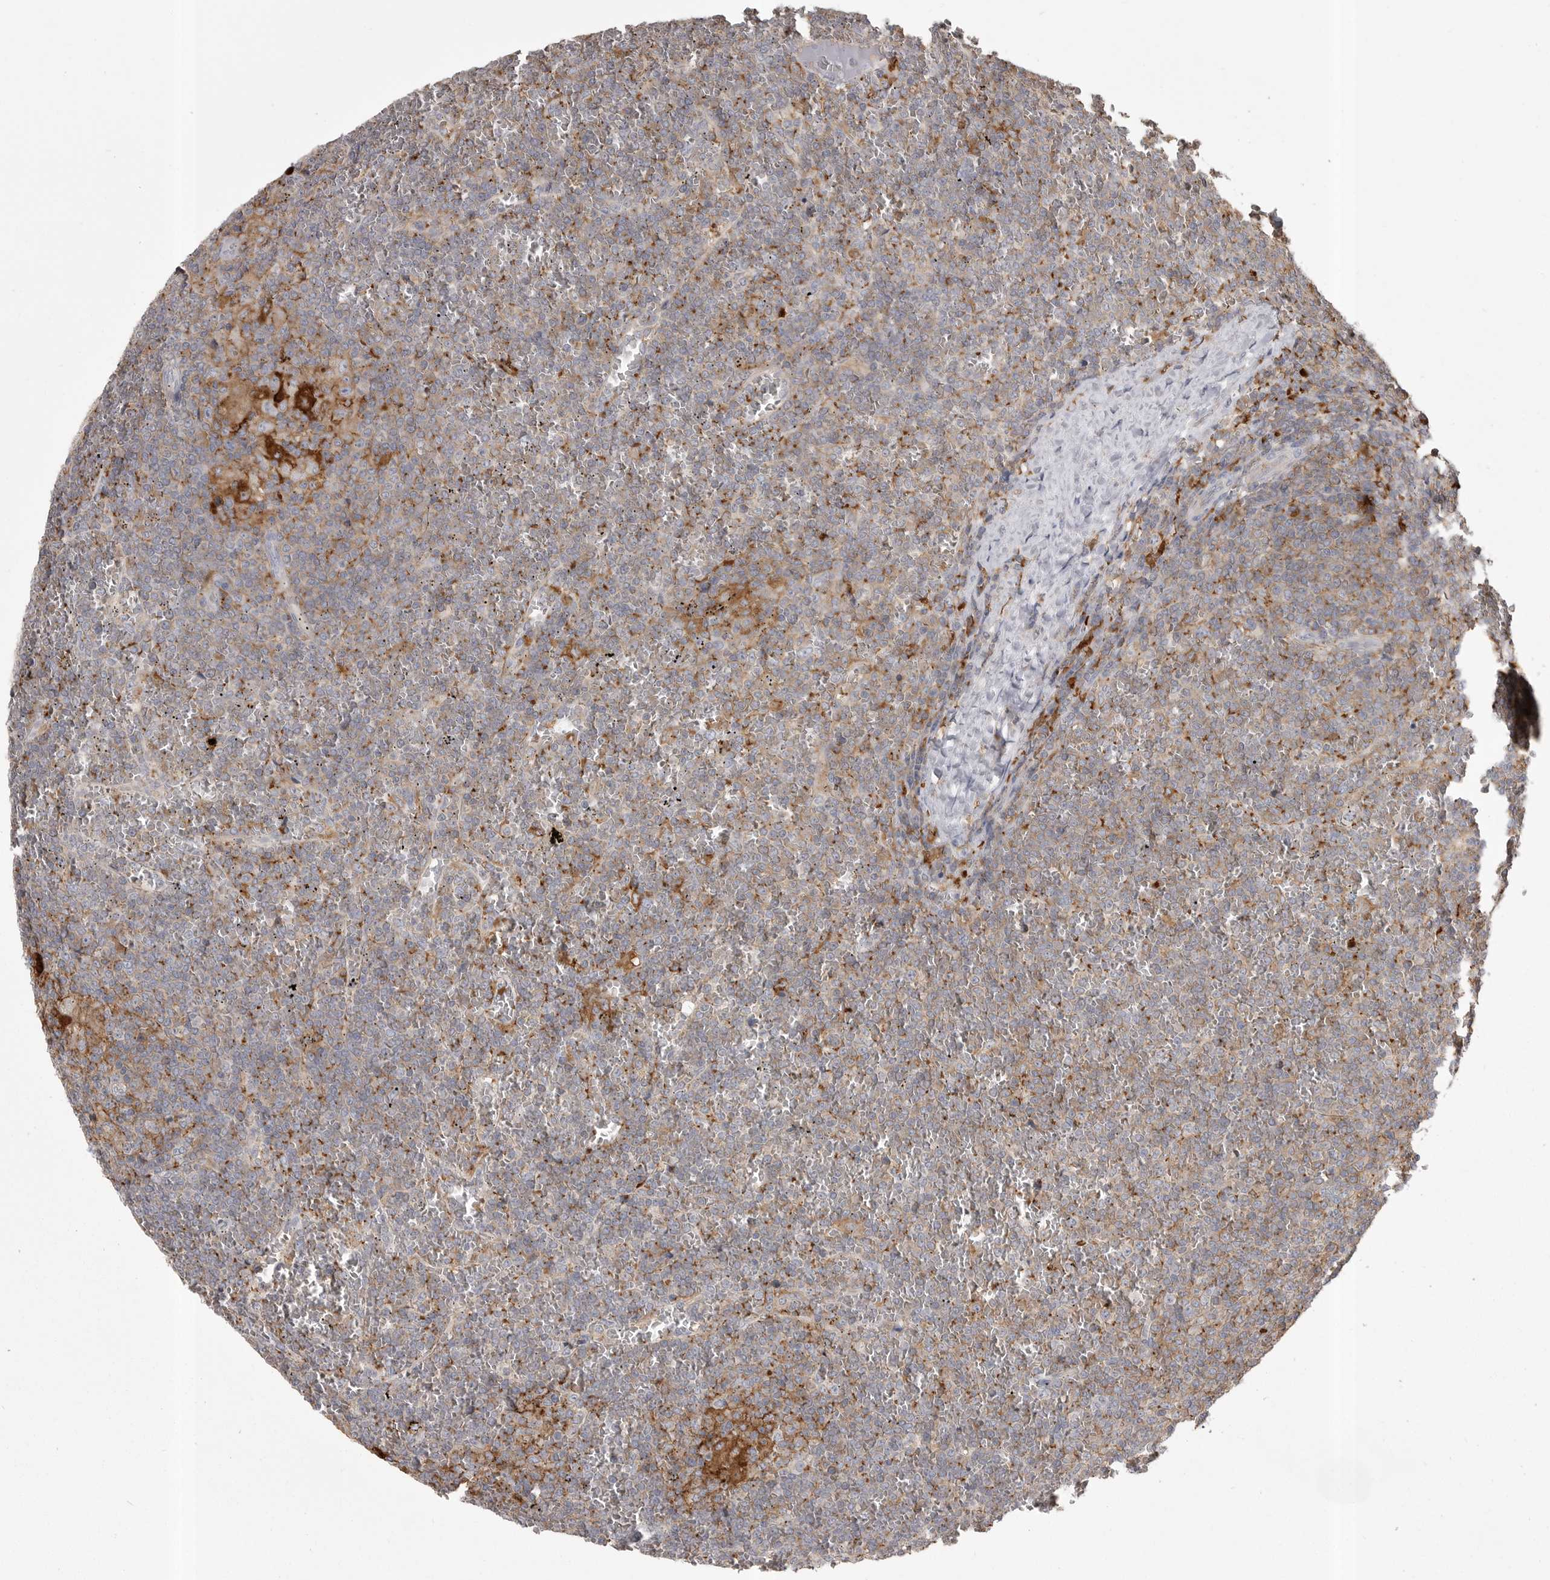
{"staining": {"intensity": "negative", "quantity": "none", "location": "none"}, "tissue": "lymphoma", "cell_type": "Tumor cells", "image_type": "cancer", "snomed": [{"axis": "morphology", "description": "Malignant lymphoma, non-Hodgkin's type, Low grade"}, {"axis": "topography", "description": "Spleen"}], "caption": "The IHC histopathology image has no significant staining in tumor cells of lymphoma tissue. Nuclei are stained in blue.", "gene": "CMTM6", "patient": {"sex": "female", "age": 19}}